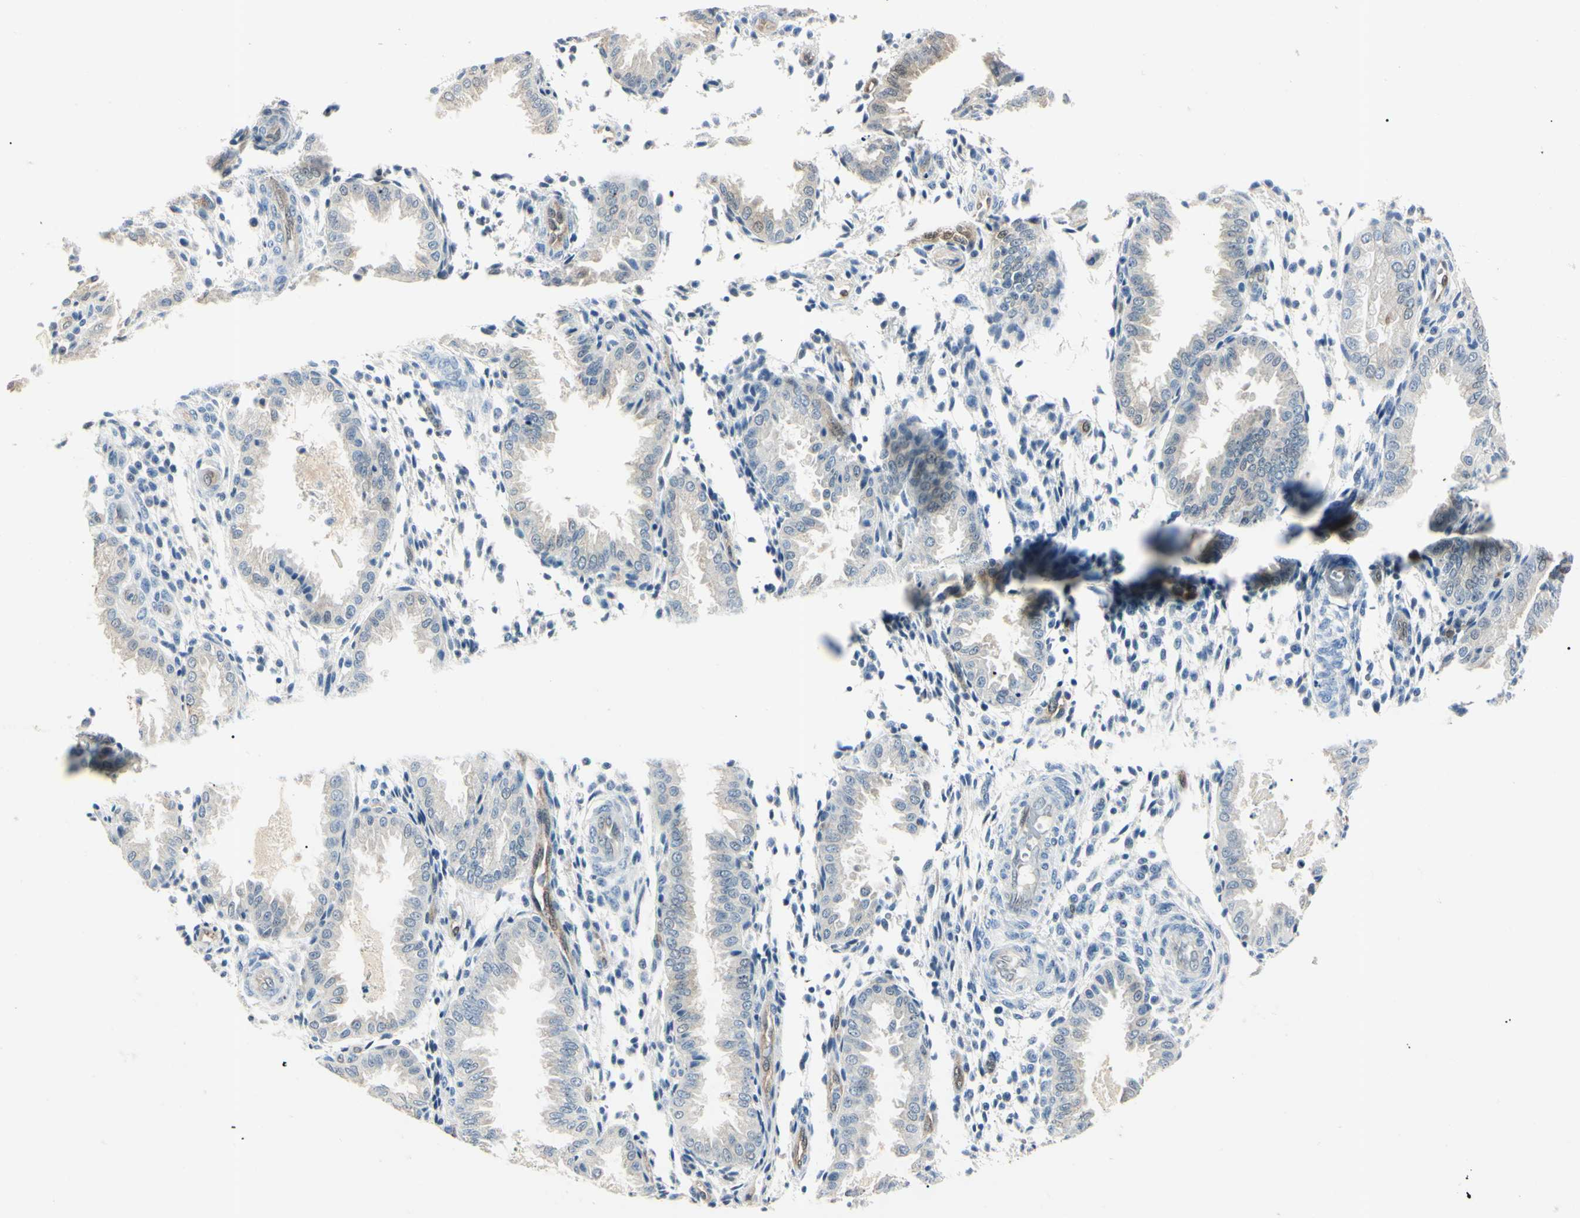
{"staining": {"intensity": "negative", "quantity": "none", "location": "none"}, "tissue": "endometrium", "cell_type": "Cells in endometrial stroma", "image_type": "normal", "snomed": [{"axis": "morphology", "description": "Normal tissue, NOS"}, {"axis": "topography", "description": "Endometrium"}], "caption": "High magnification brightfield microscopy of normal endometrium stained with DAB (3,3'-diaminobenzidine) (brown) and counterstained with hematoxylin (blue): cells in endometrial stroma show no significant expression.", "gene": "AKR1C3", "patient": {"sex": "female", "age": 33}}